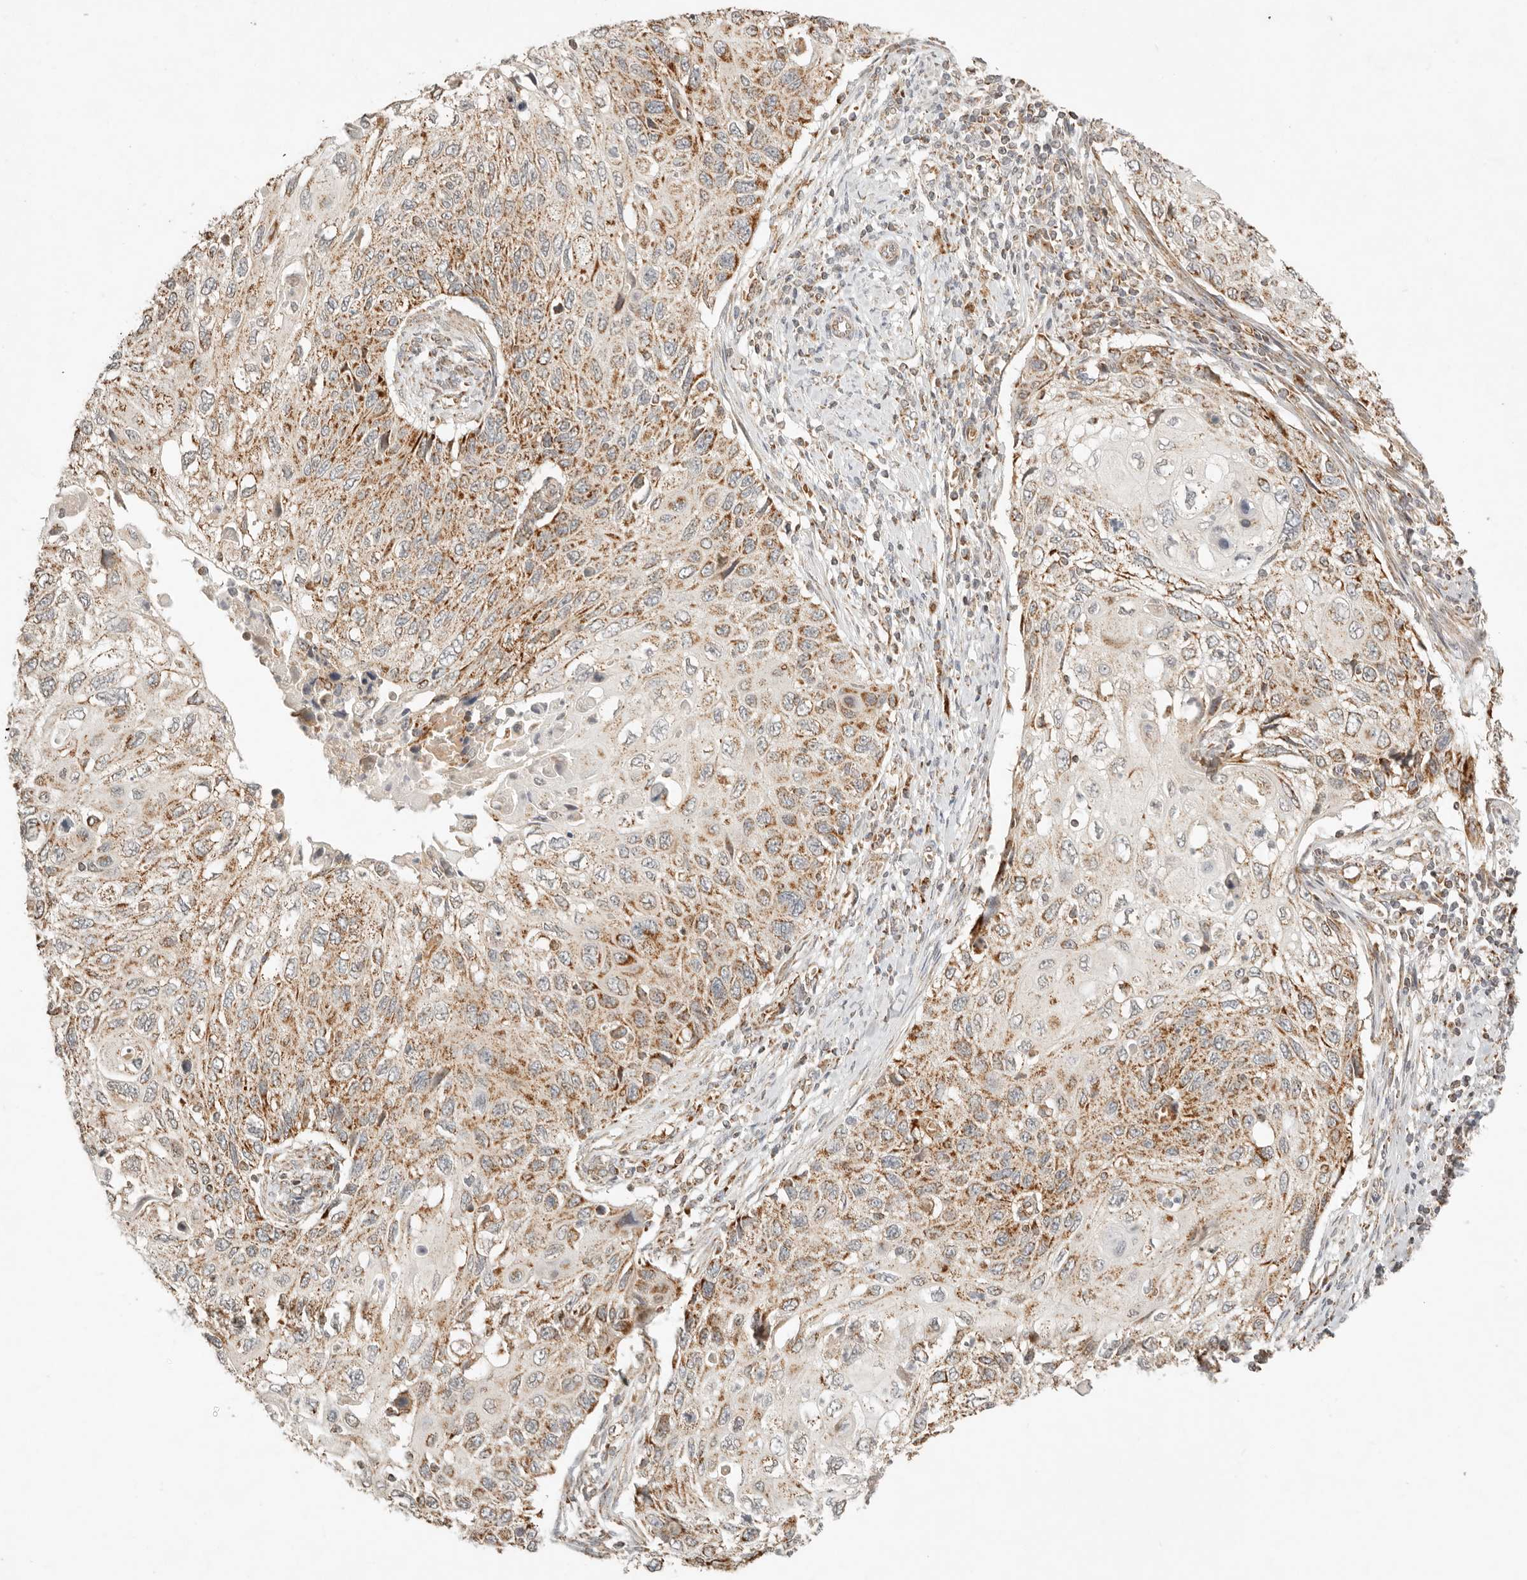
{"staining": {"intensity": "moderate", "quantity": ">75%", "location": "cytoplasmic/membranous"}, "tissue": "cervical cancer", "cell_type": "Tumor cells", "image_type": "cancer", "snomed": [{"axis": "morphology", "description": "Squamous cell carcinoma, NOS"}, {"axis": "topography", "description": "Cervix"}], "caption": "A brown stain shows moderate cytoplasmic/membranous staining of a protein in cervical cancer (squamous cell carcinoma) tumor cells.", "gene": "MRPL55", "patient": {"sex": "female", "age": 70}}